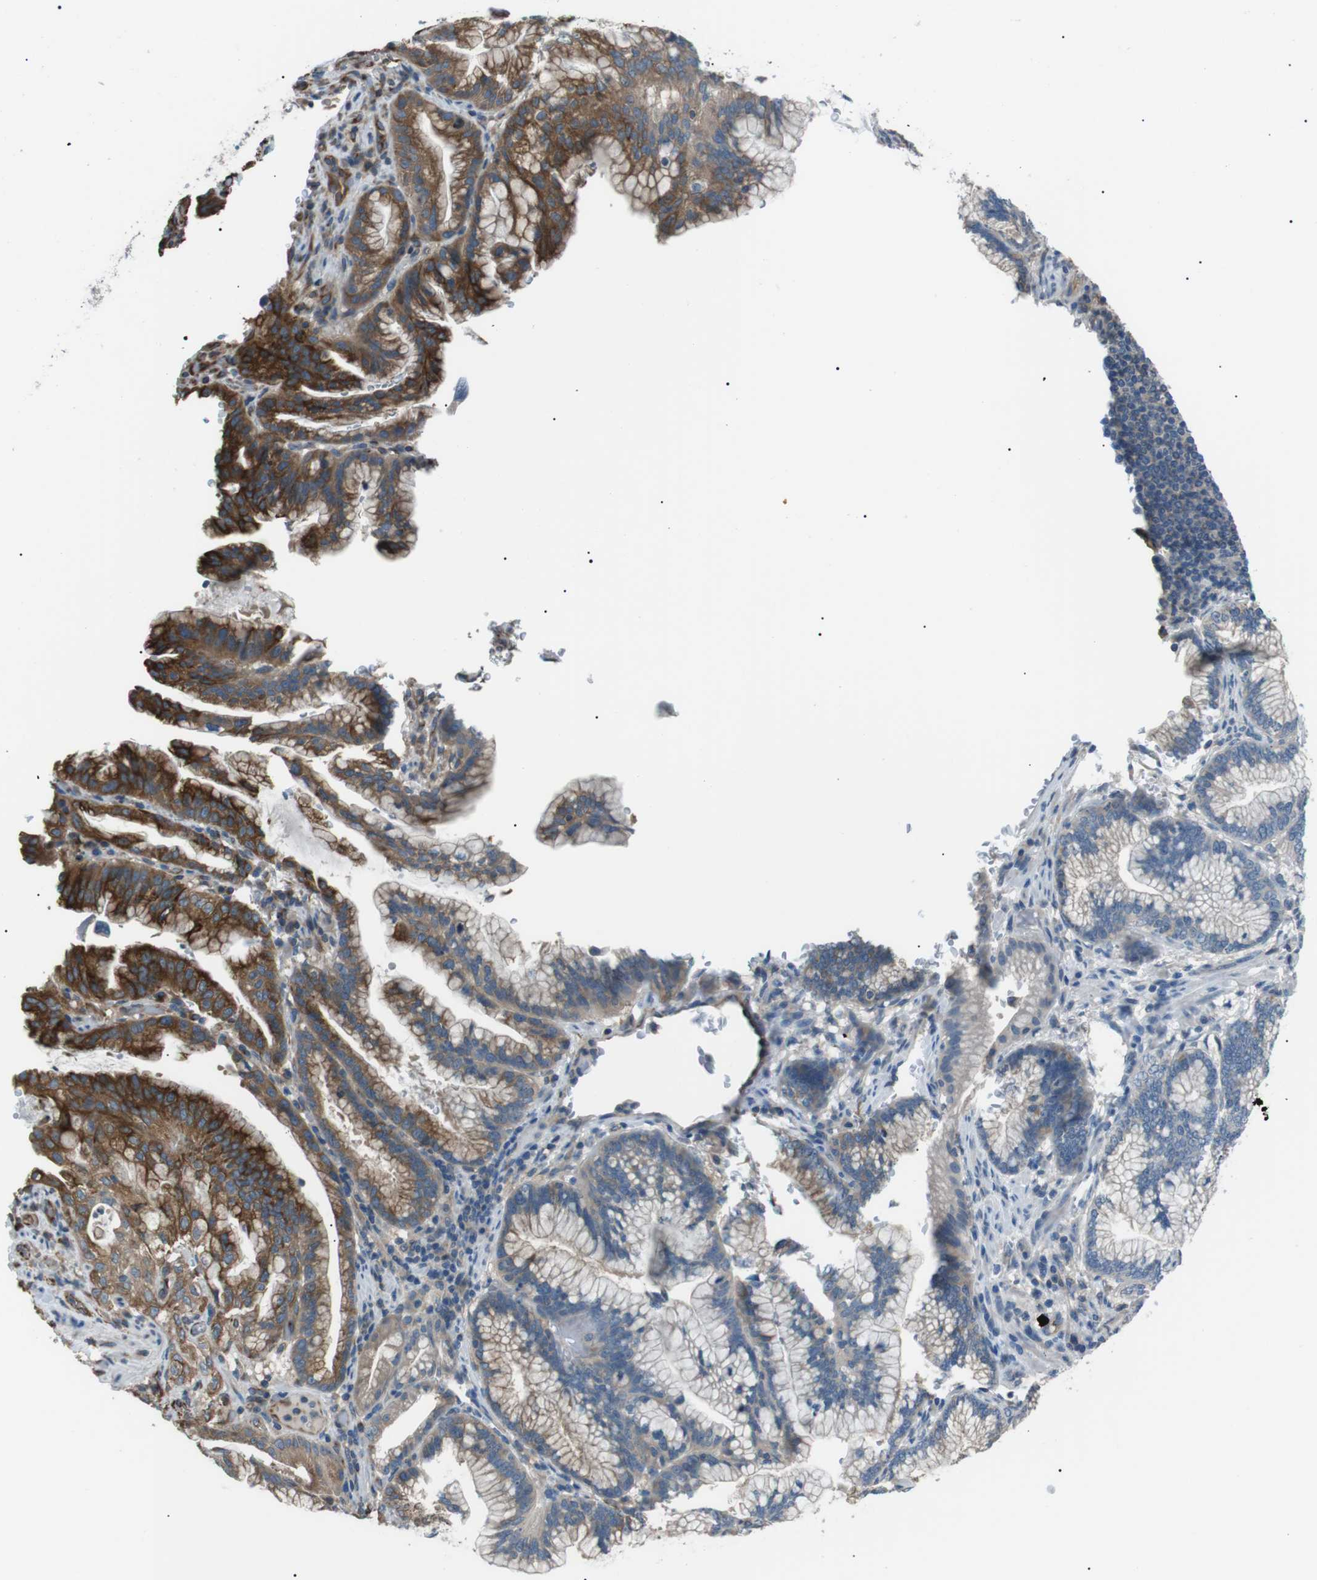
{"staining": {"intensity": "strong", "quantity": "25%-75%", "location": "cytoplasmic/membranous"}, "tissue": "pancreatic cancer", "cell_type": "Tumor cells", "image_type": "cancer", "snomed": [{"axis": "morphology", "description": "Adenocarcinoma, NOS"}, {"axis": "topography", "description": "Pancreas"}], "caption": "Human pancreatic cancer stained with a brown dye displays strong cytoplasmic/membranous positive expression in approximately 25%-75% of tumor cells.", "gene": "CDH26", "patient": {"sex": "female", "age": 64}}